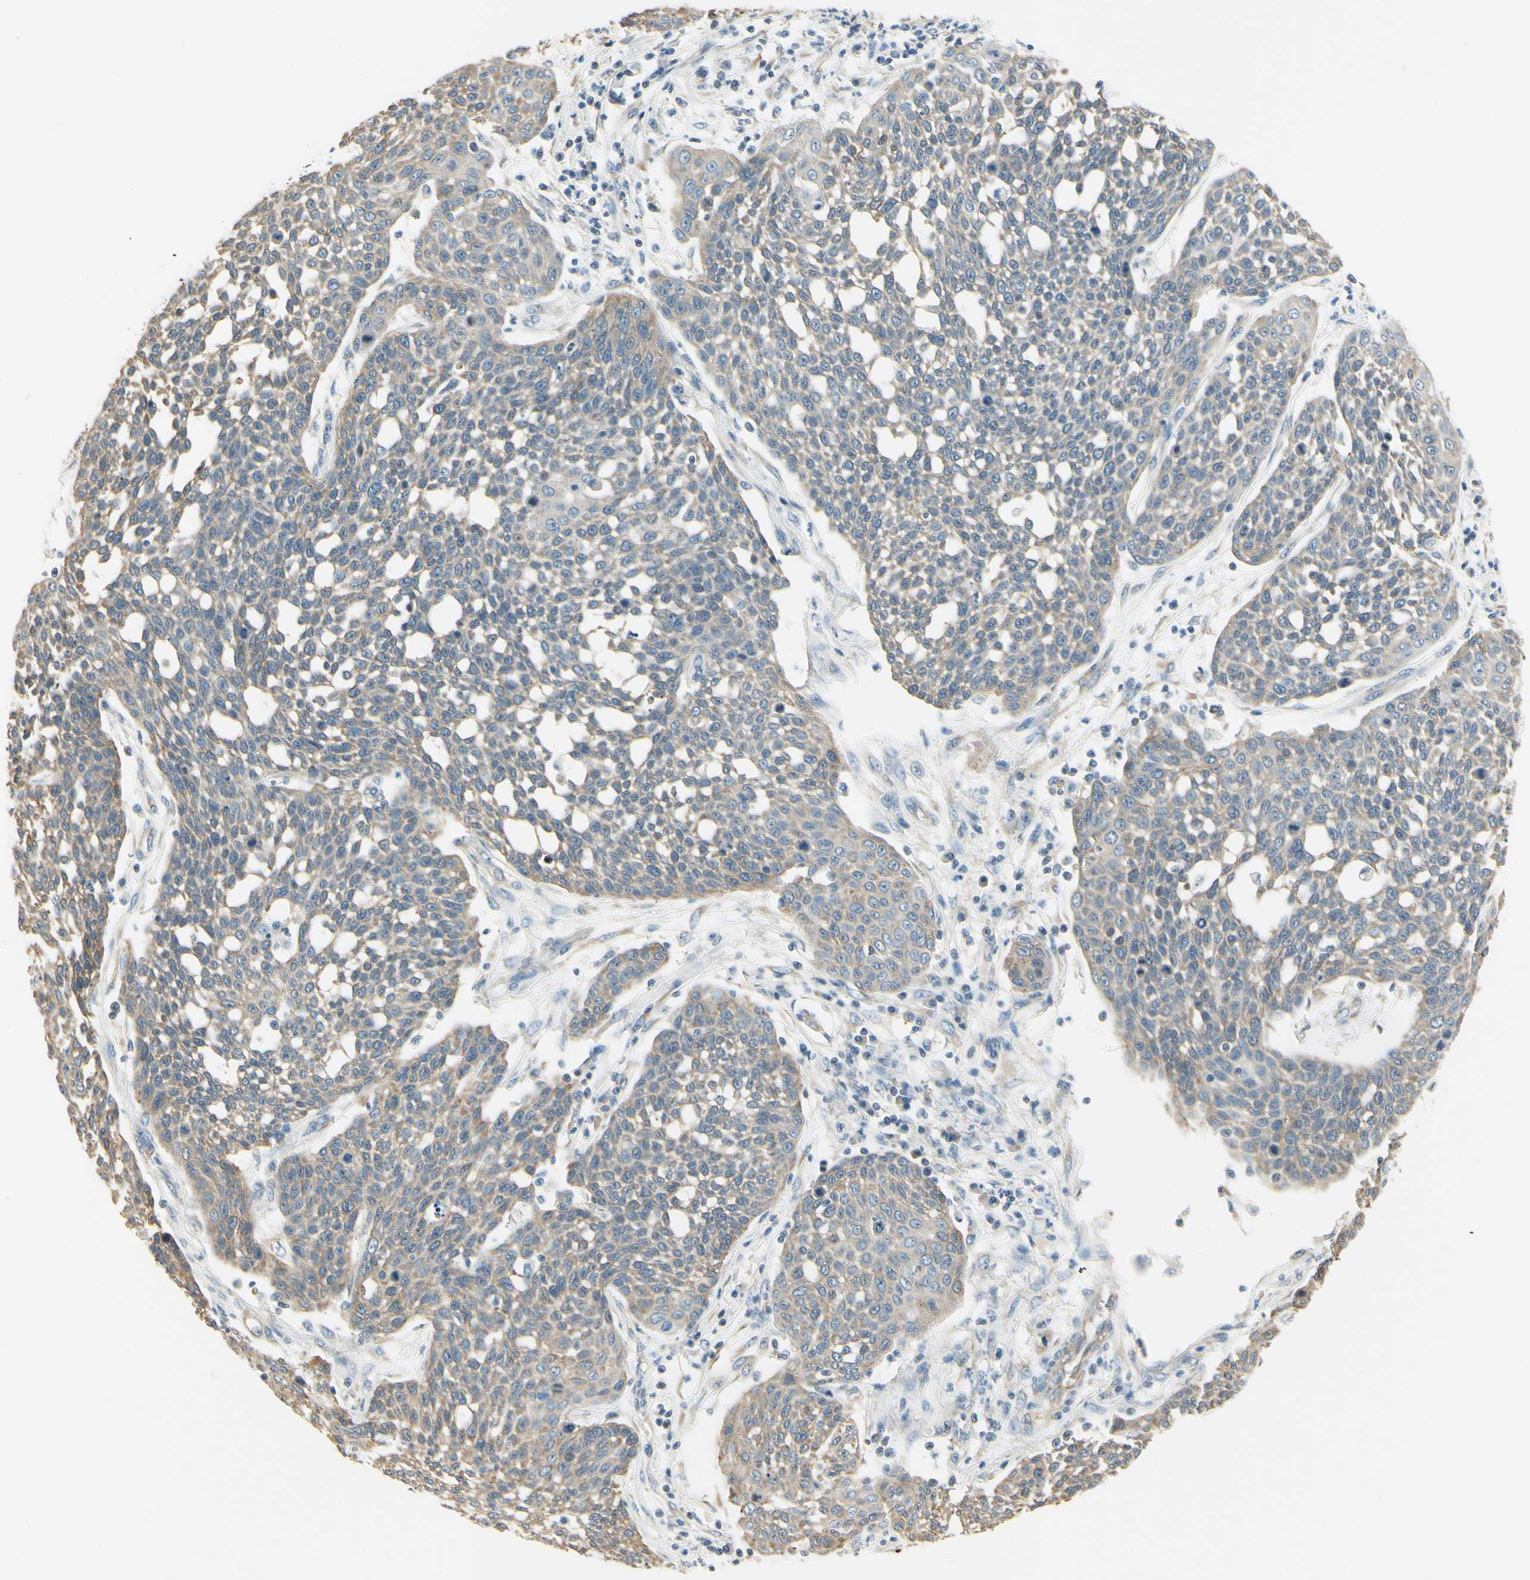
{"staining": {"intensity": "weak", "quantity": "25%-75%", "location": "cytoplasmic/membranous"}, "tissue": "cervical cancer", "cell_type": "Tumor cells", "image_type": "cancer", "snomed": [{"axis": "morphology", "description": "Squamous cell carcinoma, NOS"}, {"axis": "topography", "description": "Cervix"}], "caption": "Protein staining of squamous cell carcinoma (cervical) tissue demonstrates weak cytoplasmic/membranous positivity in approximately 25%-75% of tumor cells.", "gene": "IGDCC4", "patient": {"sex": "female", "age": 34}}